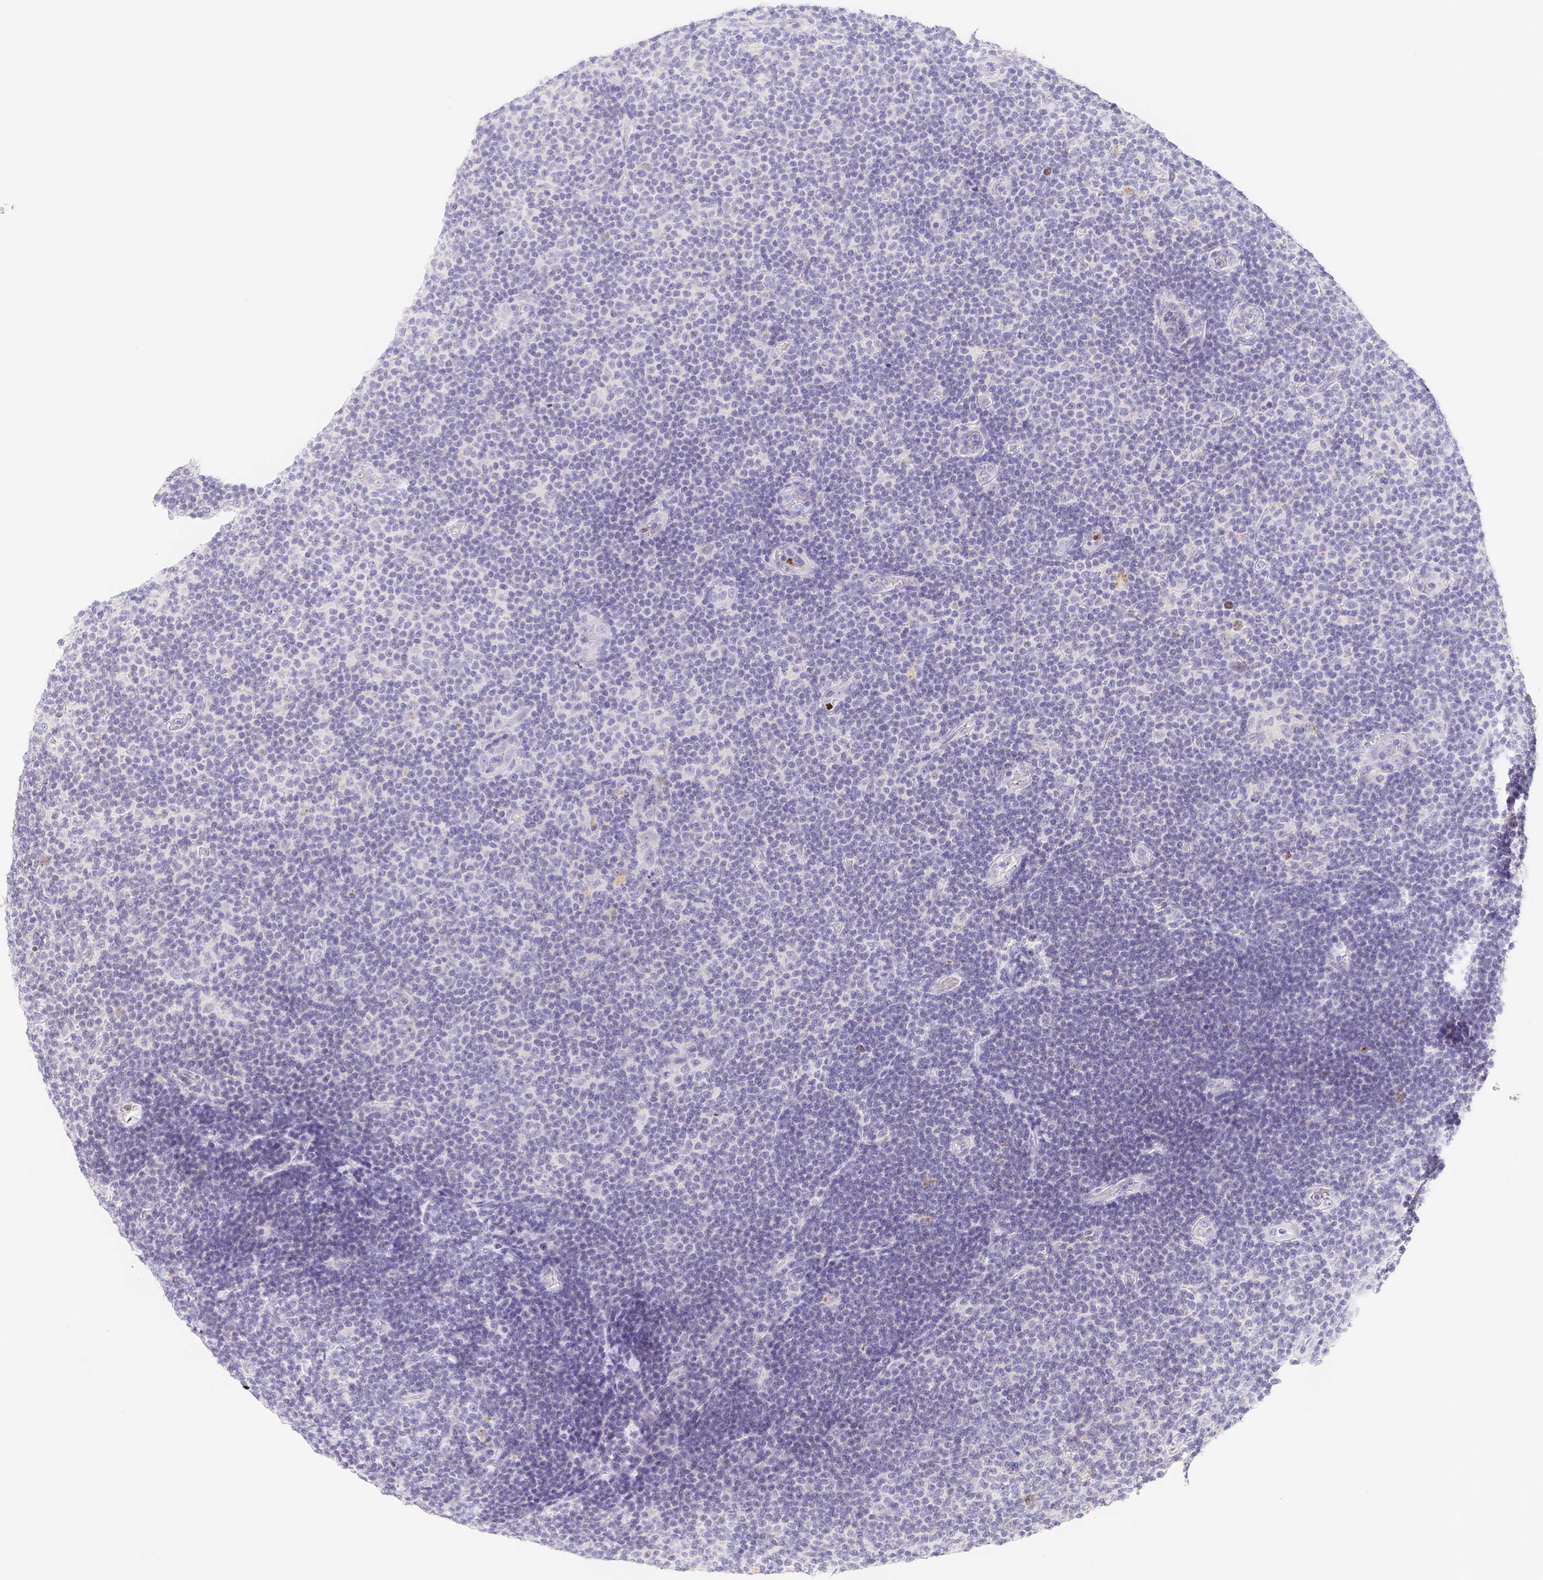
{"staining": {"intensity": "negative", "quantity": "none", "location": "none"}, "tissue": "lymphoma", "cell_type": "Tumor cells", "image_type": "cancer", "snomed": [{"axis": "morphology", "description": "Malignant lymphoma, non-Hodgkin's type, Low grade"}, {"axis": "topography", "description": "Lymph node"}], "caption": "Tumor cells show no significant positivity in lymphoma. (Stains: DAB immunohistochemistry with hematoxylin counter stain, Microscopy: brightfield microscopy at high magnification).", "gene": "PADI4", "patient": {"sex": "male", "age": 83}}